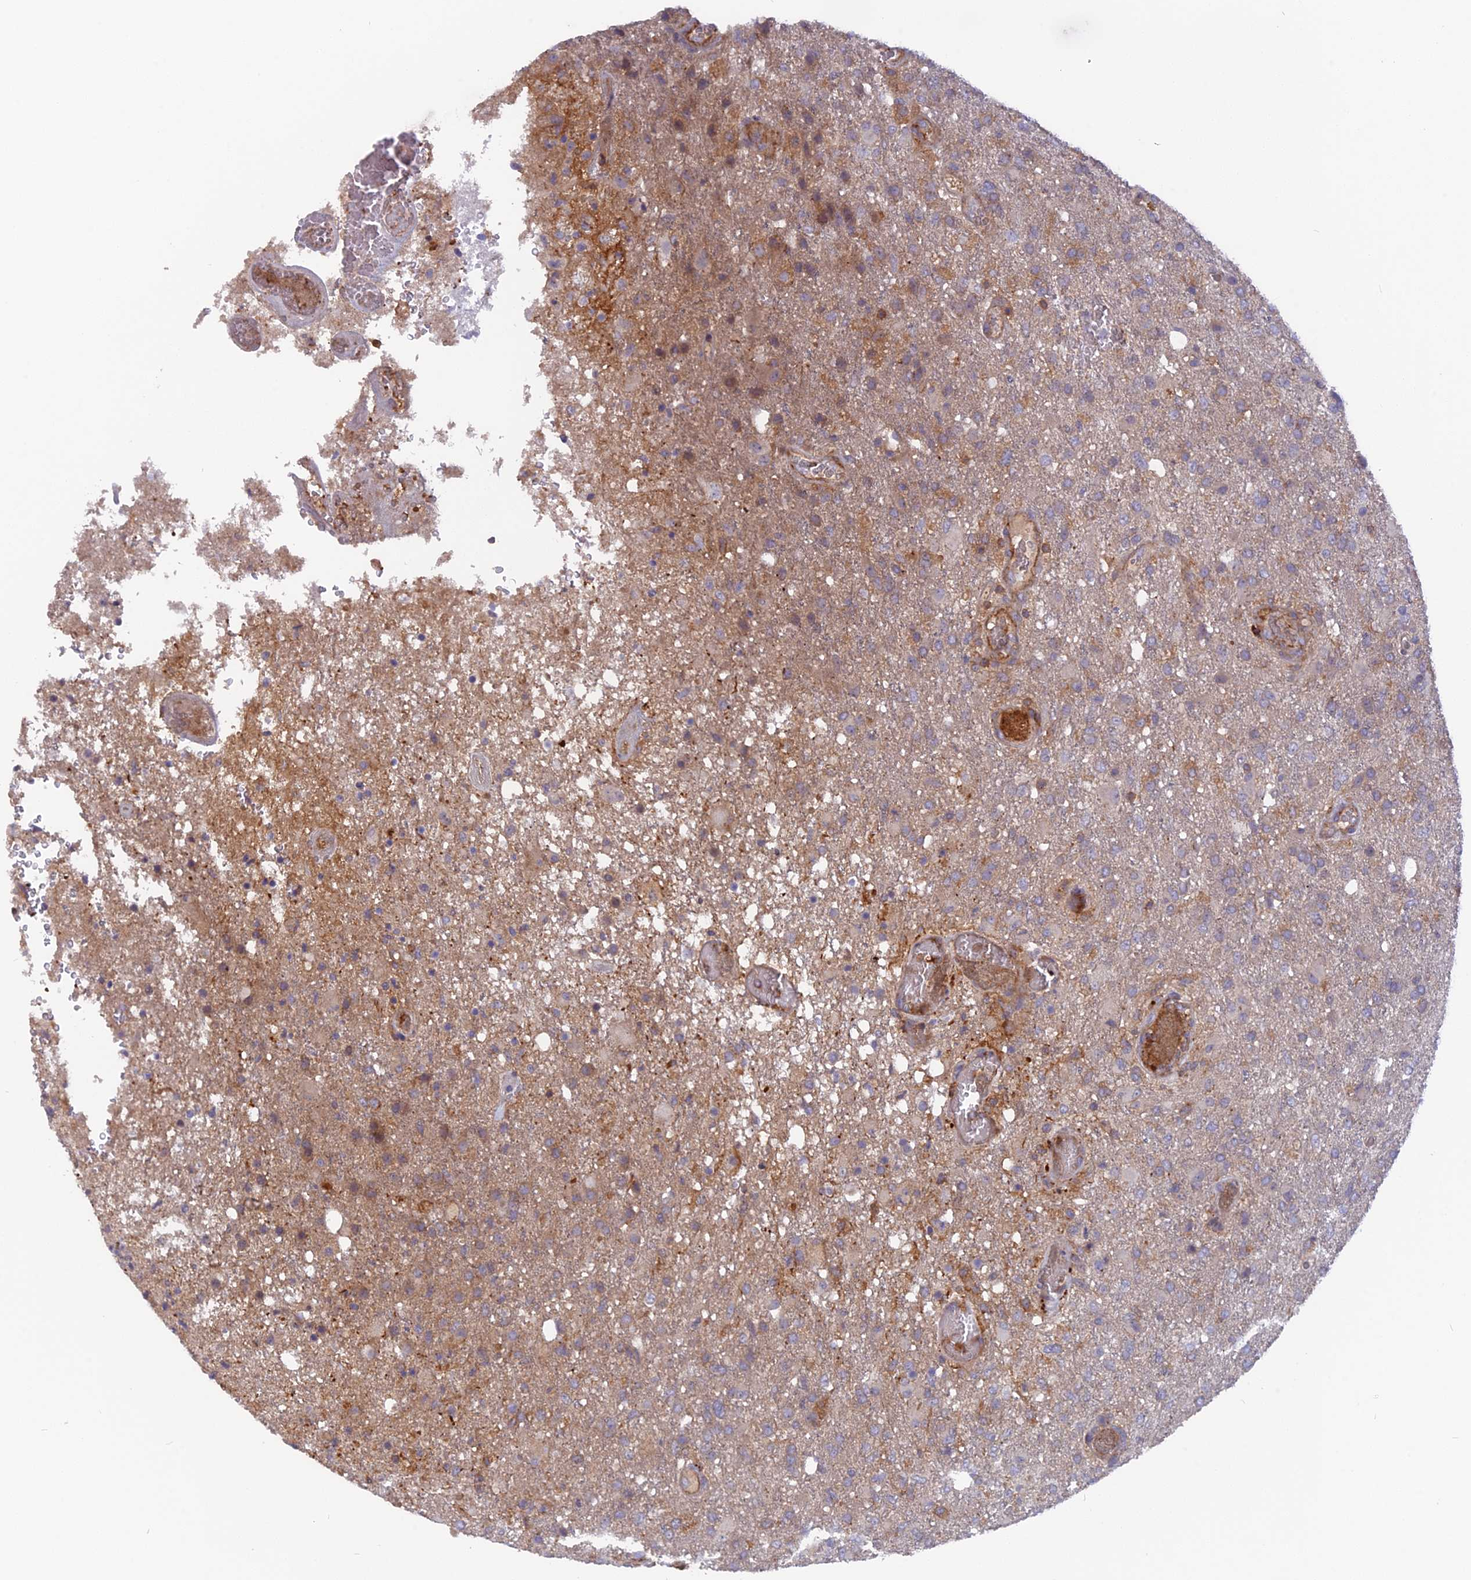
{"staining": {"intensity": "negative", "quantity": "none", "location": "none"}, "tissue": "glioma", "cell_type": "Tumor cells", "image_type": "cancer", "snomed": [{"axis": "morphology", "description": "Glioma, malignant, High grade"}, {"axis": "topography", "description": "Brain"}], "caption": "There is no significant expression in tumor cells of high-grade glioma (malignant). (DAB immunohistochemistry (IHC) visualized using brightfield microscopy, high magnification).", "gene": "CPNE7", "patient": {"sex": "female", "age": 74}}